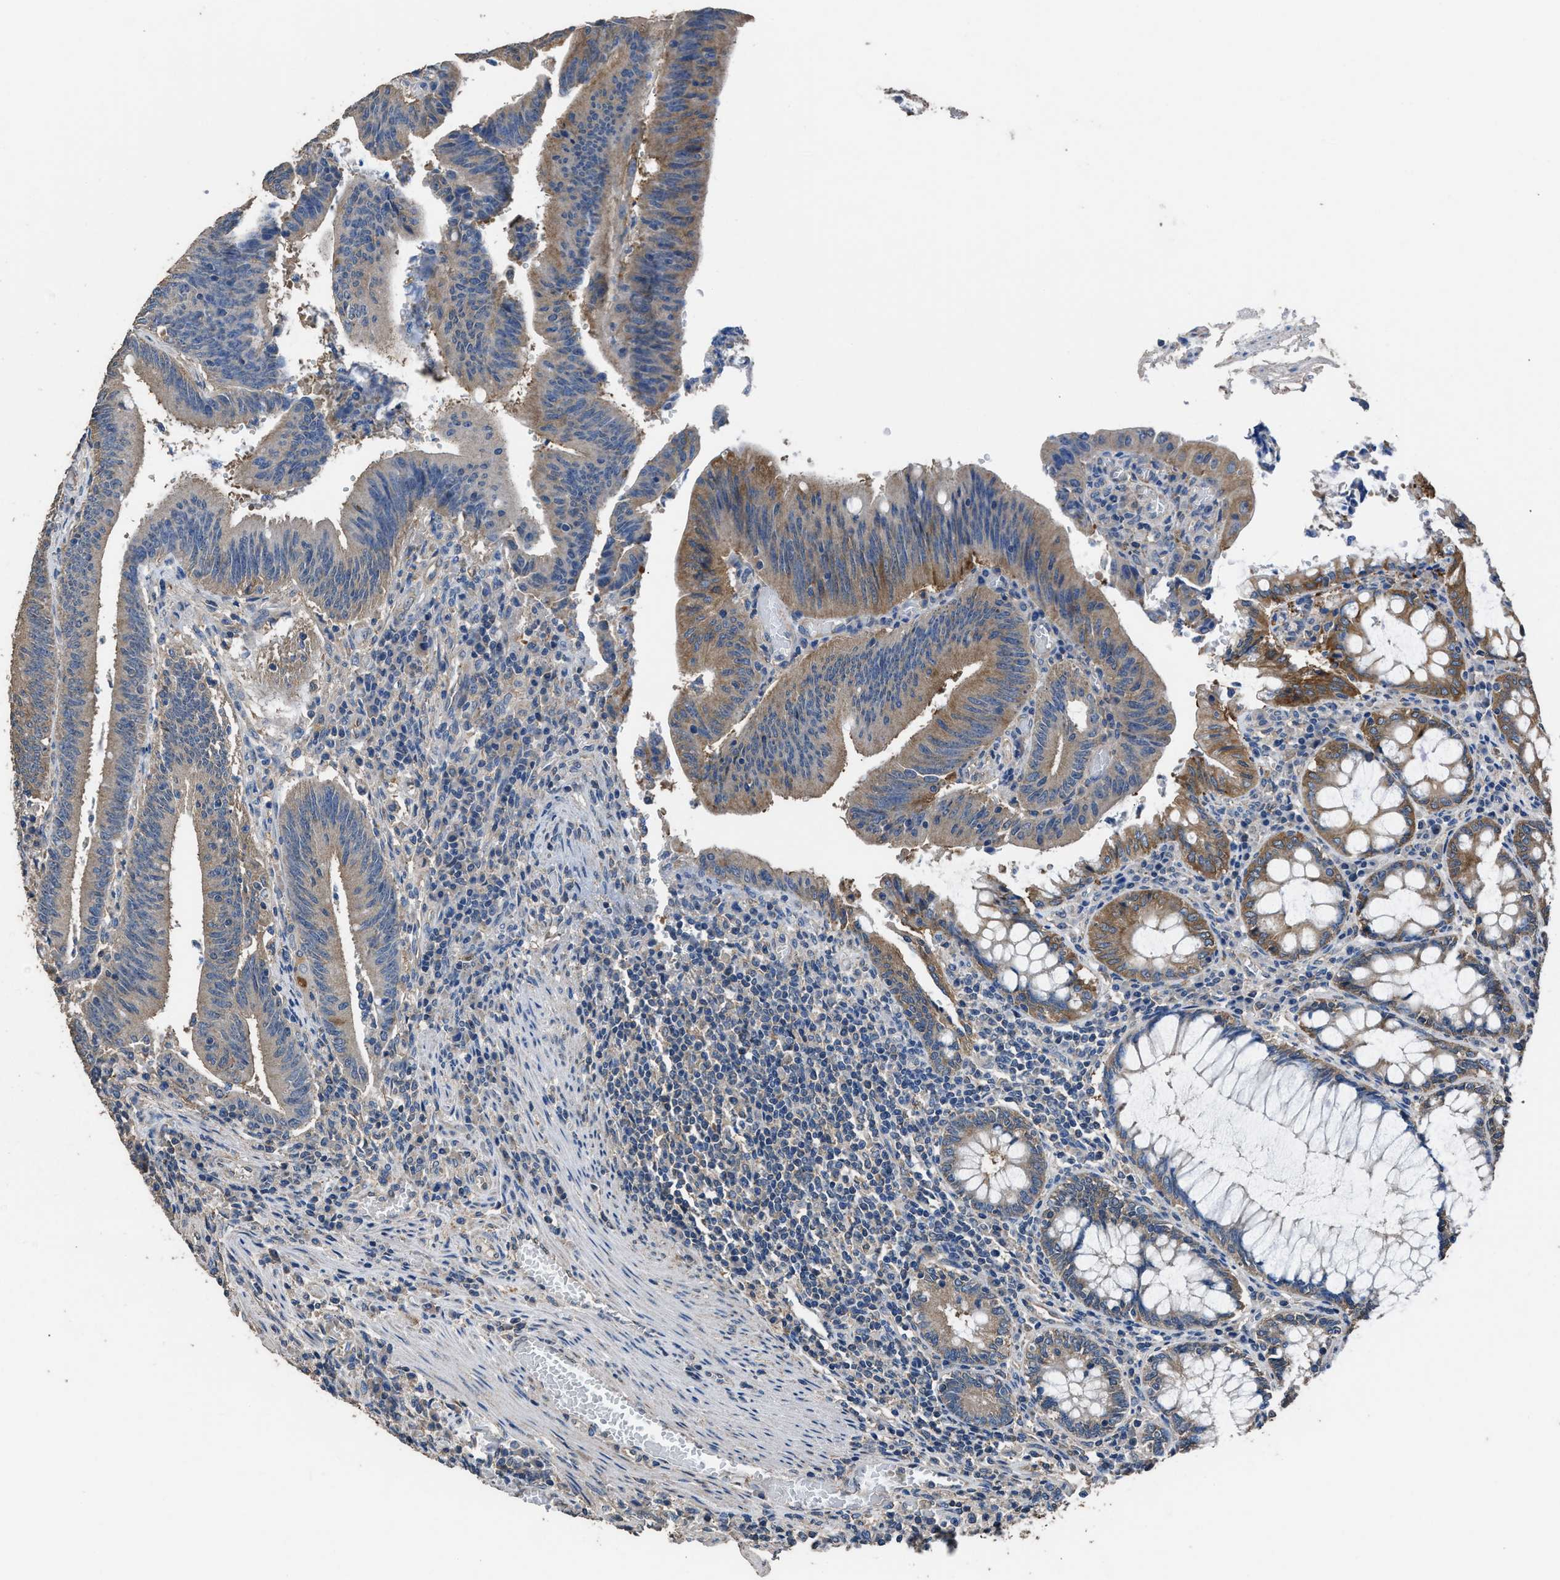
{"staining": {"intensity": "moderate", "quantity": ">75%", "location": "cytoplasmic/membranous"}, "tissue": "colorectal cancer", "cell_type": "Tumor cells", "image_type": "cancer", "snomed": [{"axis": "morphology", "description": "Normal tissue, NOS"}, {"axis": "morphology", "description": "Adenocarcinoma, NOS"}, {"axis": "topography", "description": "Rectum"}], "caption": "IHC image of human colorectal adenocarcinoma stained for a protein (brown), which shows medium levels of moderate cytoplasmic/membranous staining in approximately >75% of tumor cells.", "gene": "ITSN1", "patient": {"sex": "female", "age": 66}}